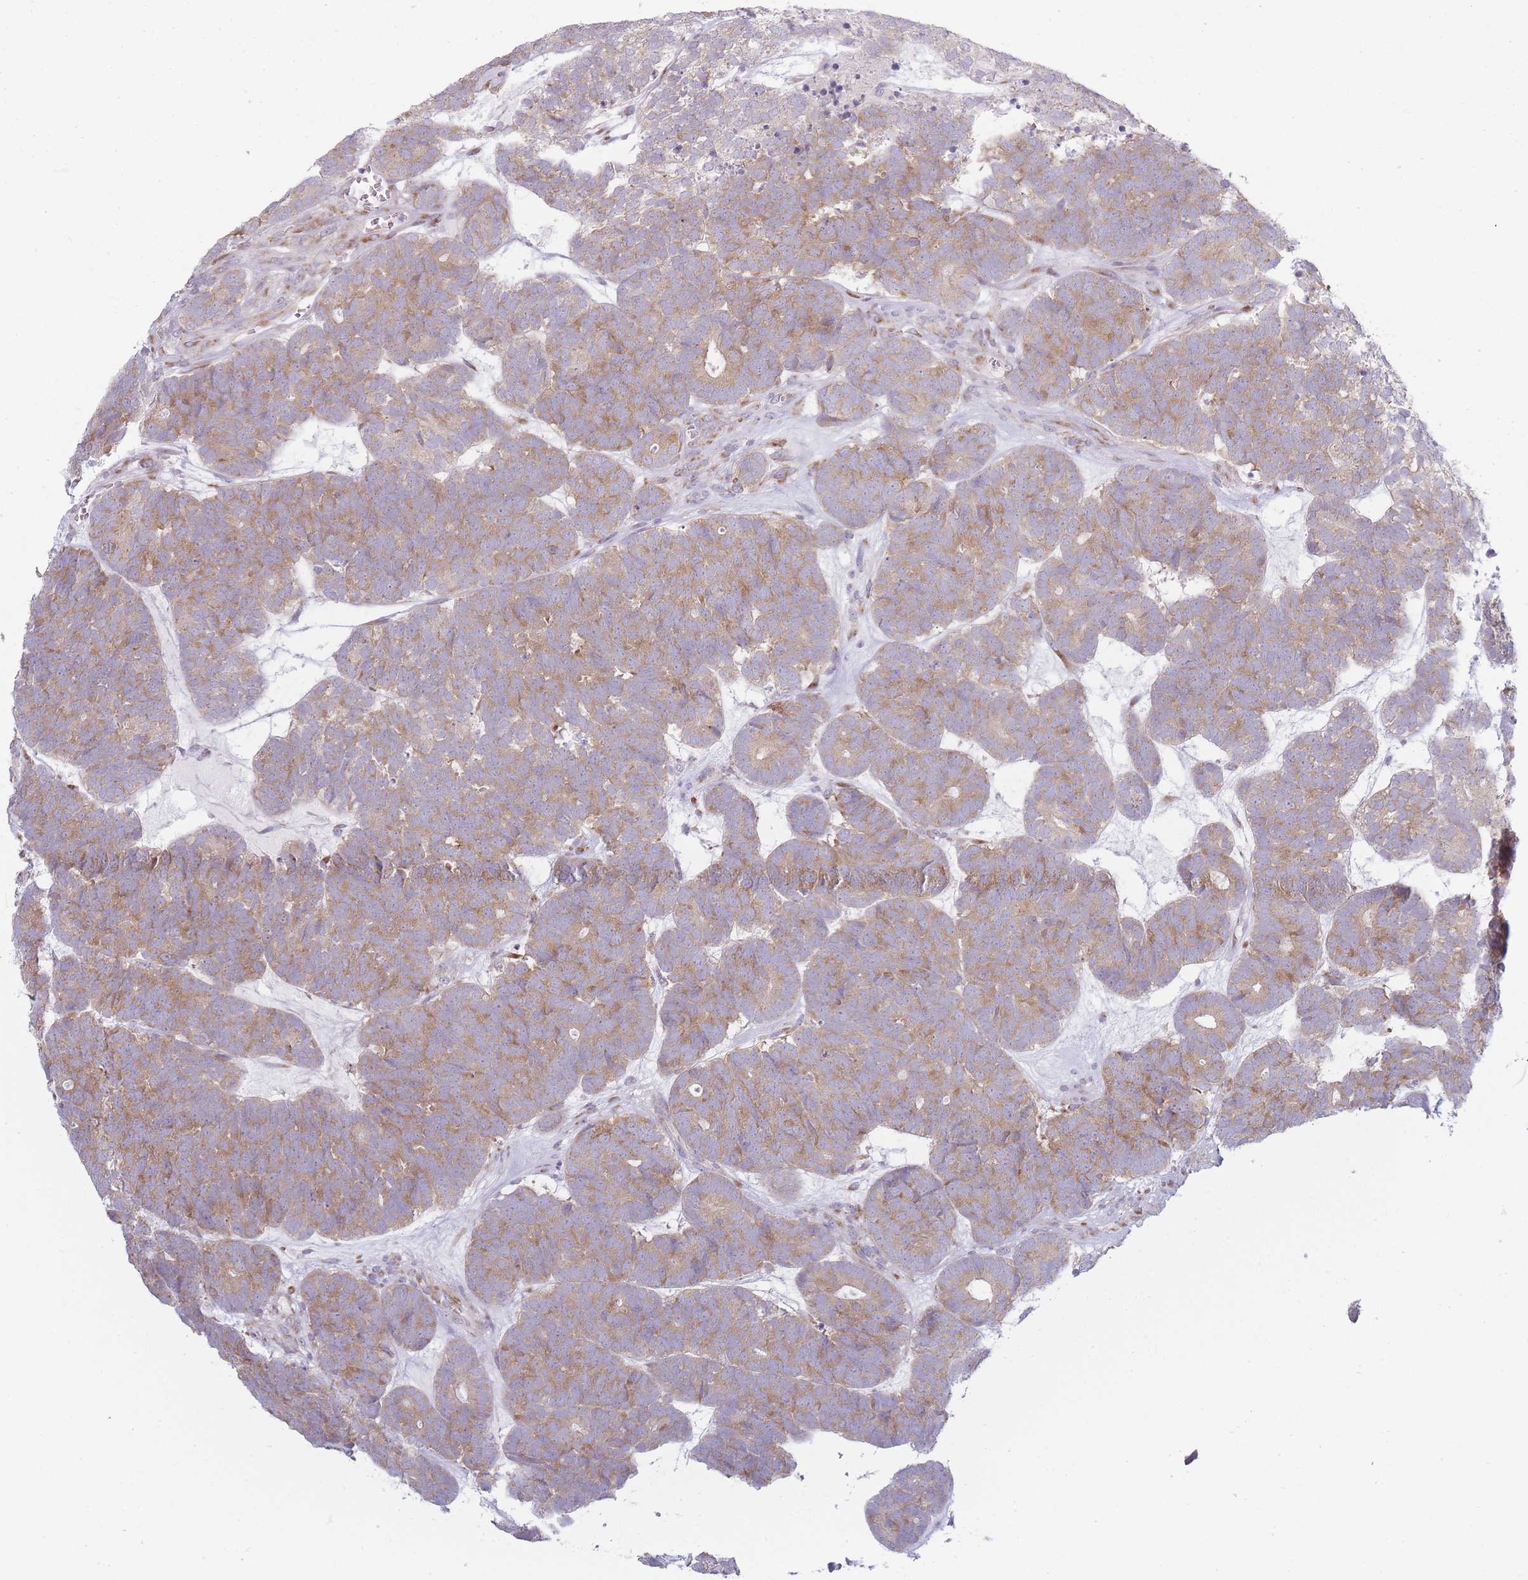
{"staining": {"intensity": "moderate", "quantity": ">75%", "location": "cytoplasmic/membranous"}, "tissue": "head and neck cancer", "cell_type": "Tumor cells", "image_type": "cancer", "snomed": [{"axis": "morphology", "description": "Adenocarcinoma, NOS"}, {"axis": "topography", "description": "Head-Neck"}], "caption": "Human head and neck cancer (adenocarcinoma) stained with a protein marker demonstrates moderate staining in tumor cells.", "gene": "OR5L2", "patient": {"sex": "female", "age": 81}}